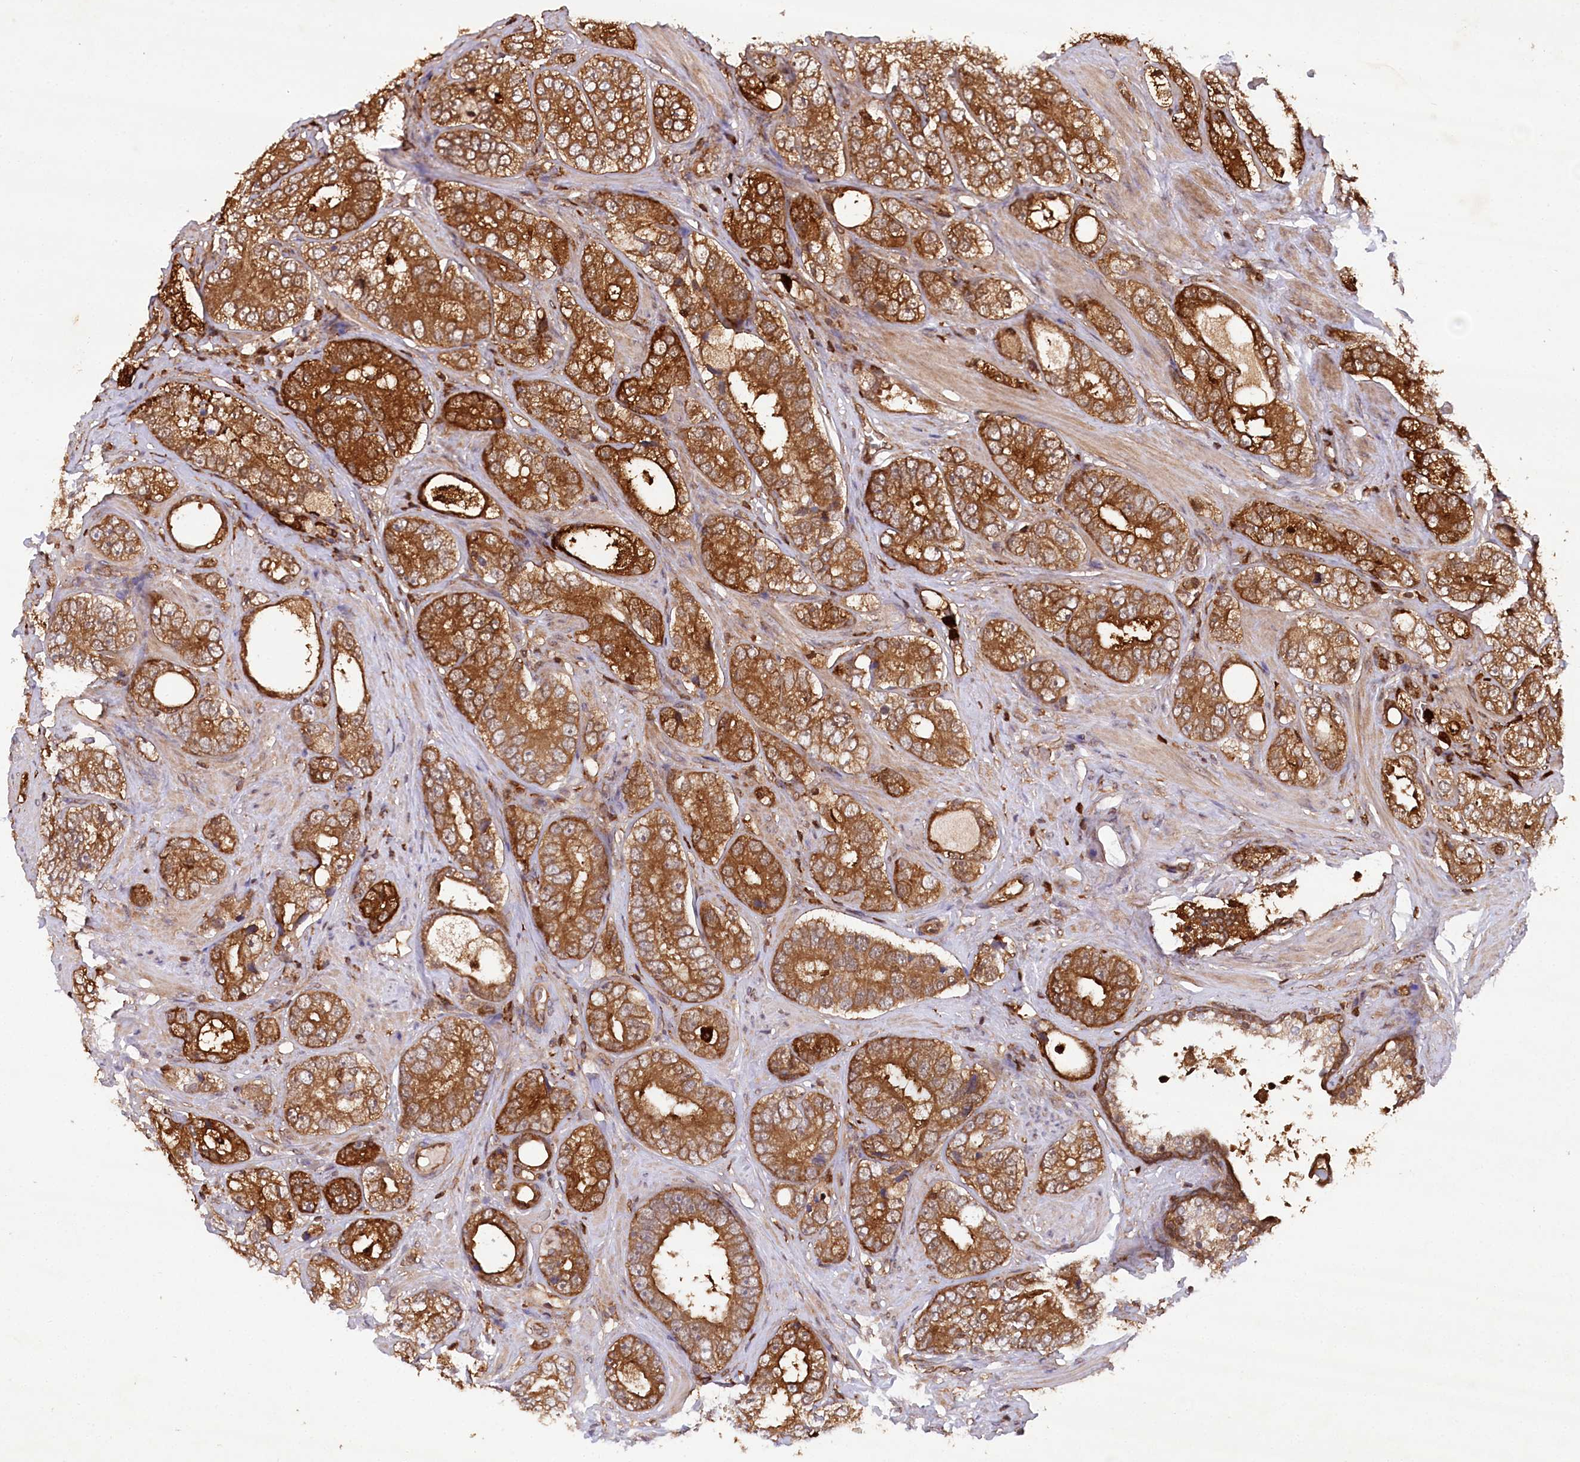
{"staining": {"intensity": "strong", "quantity": ">75%", "location": "cytoplasmic/membranous"}, "tissue": "prostate cancer", "cell_type": "Tumor cells", "image_type": "cancer", "snomed": [{"axis": "morphology", "description": "Adenocarcinoma, High grade"}, {"axis": "topography", "description": "Prostate"}], "caption": "This is a photomicrograph of IHC staining of prostate cancer, which shows strong staining in the cytoplasmic/membranous of tumor cells.", "gene": "LSG1", "patient": {"sex": "male", "age": 56}}